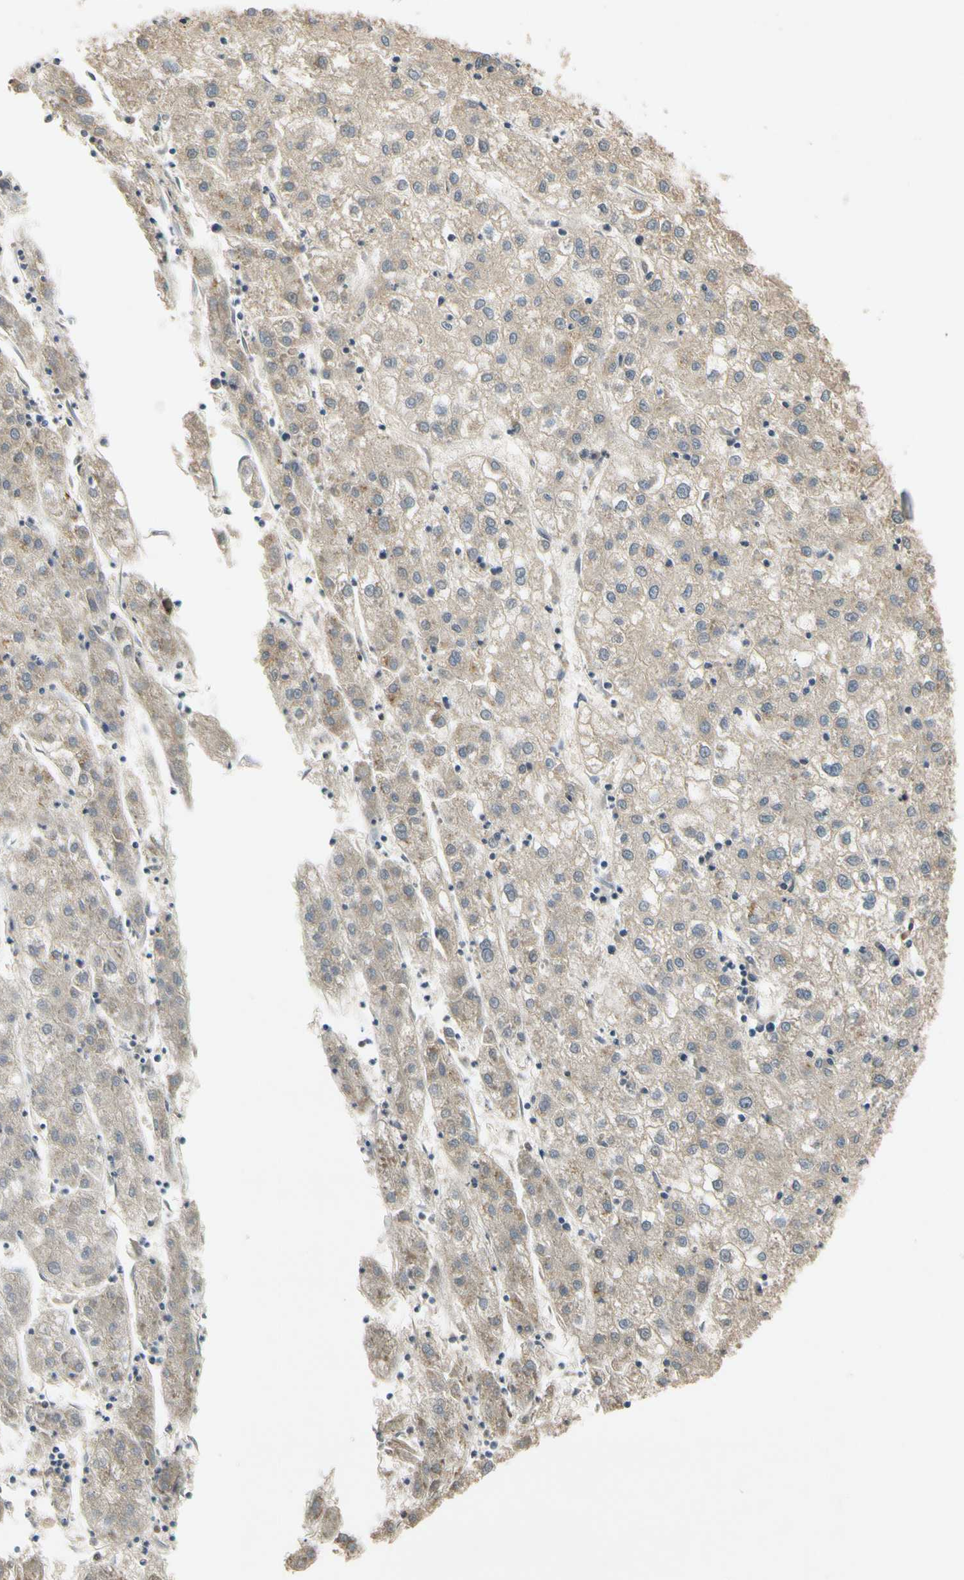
{"staining": {"intensity": "weak", "quantity": "25%-75%", "location": "cytoplasmic/membranous"}, "tissue": "liver cancer", "cell_type": "Tumor cells", "image_type": "cancer", "snomed": [{"axis": "morphology", "description": "Carcinoma, Hepatocellular, NOS"}, {"axis": "topography", "description": "Liver"}], "caption": "Immunohistochemistry of hepatocellular carcinoma (liver) exhibits low levels of weak cytoplasmic/membranous staining in about 25%-75% of tumor cells. Using DAB (brown) and hematoxylin (blue) stains, captured at high magnification using brightfield microscopy.", "gene": "ALKBH3", "patient": {"sex": "male", "age": 72}}